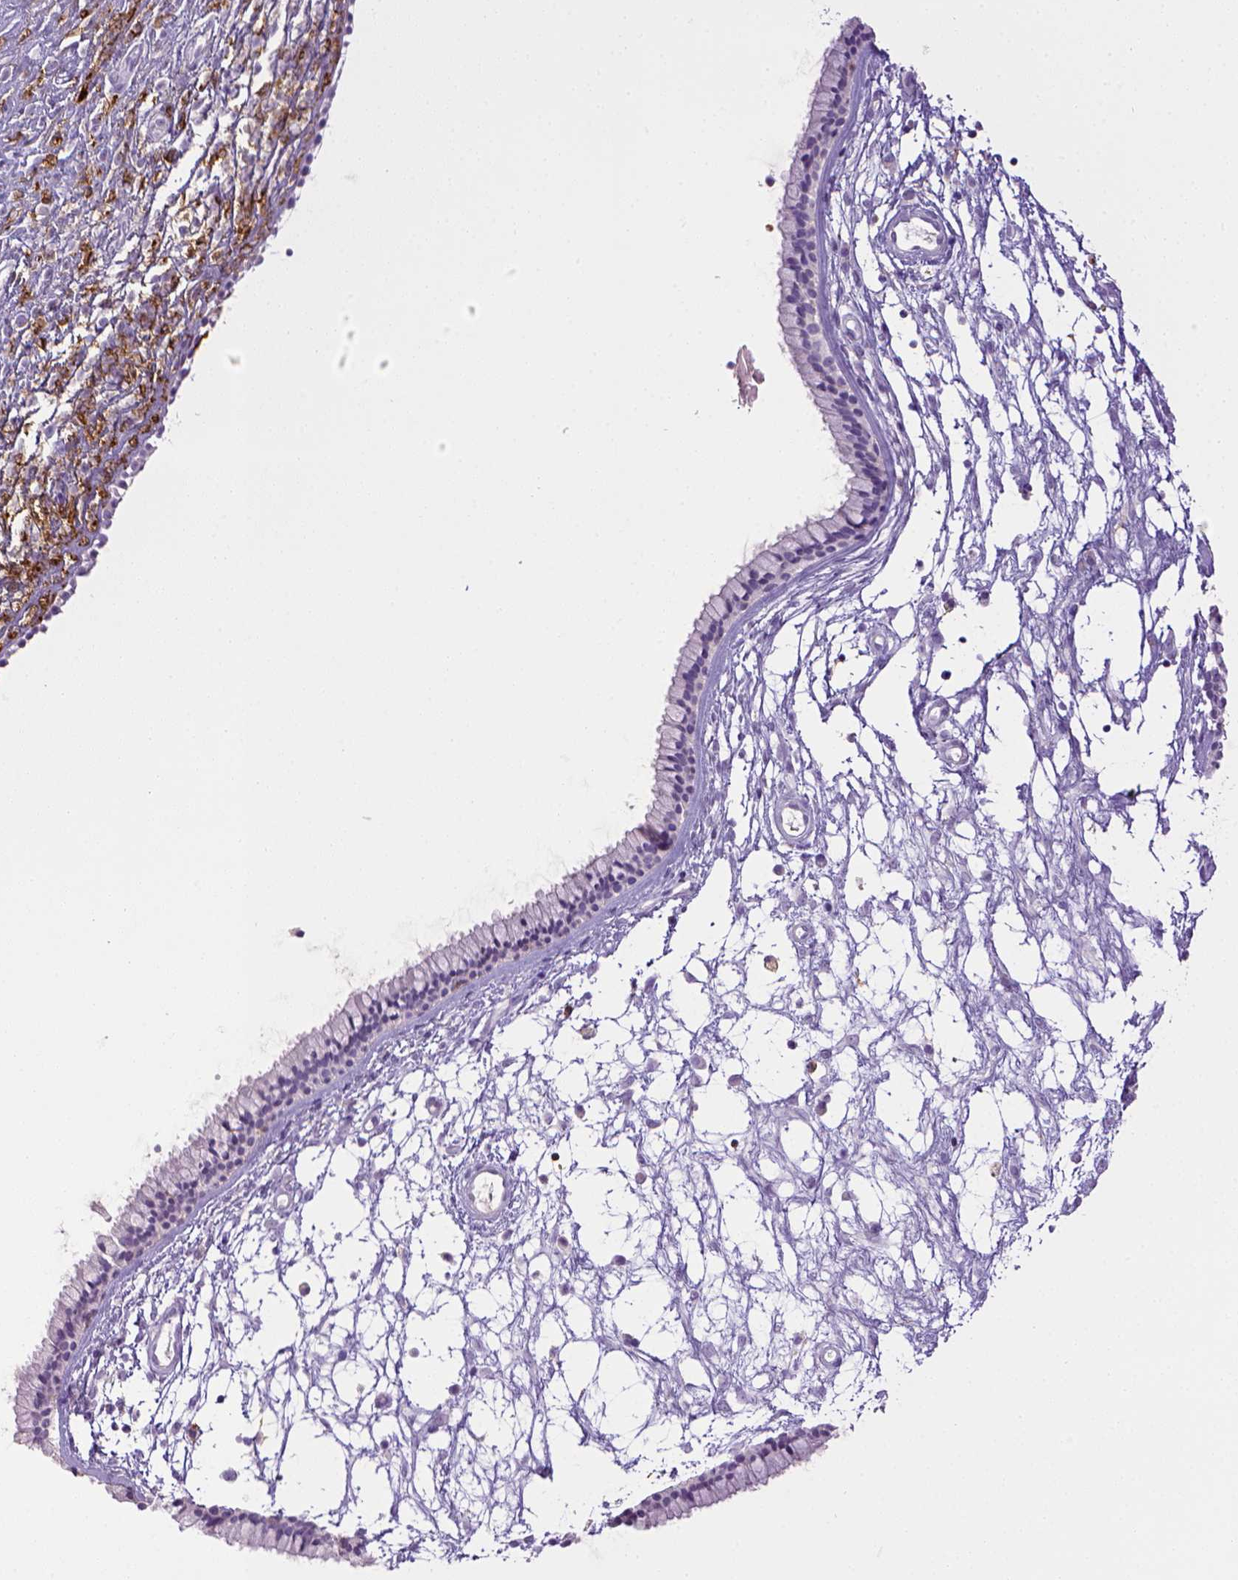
{"staining": {"intensity": "negative", "quantity": "none", "location": "none"}, "tissue": "nasopharynx", "cell_type": "Respiratory epithelial cells", "image_type": "normal", "snomed": [{"axis": "morphology", "description": "Normal tissue, NOS"}, {"axis": "topography", "description": "Nasopharynx"}], "caption": "This is an immunohistochemistry histopathology image of unremarkable nasopharynx. There is no staining in respiratory epithelial cells.", "gene": "ITGAM", "patient": {"sex": "male", "age": 24}}